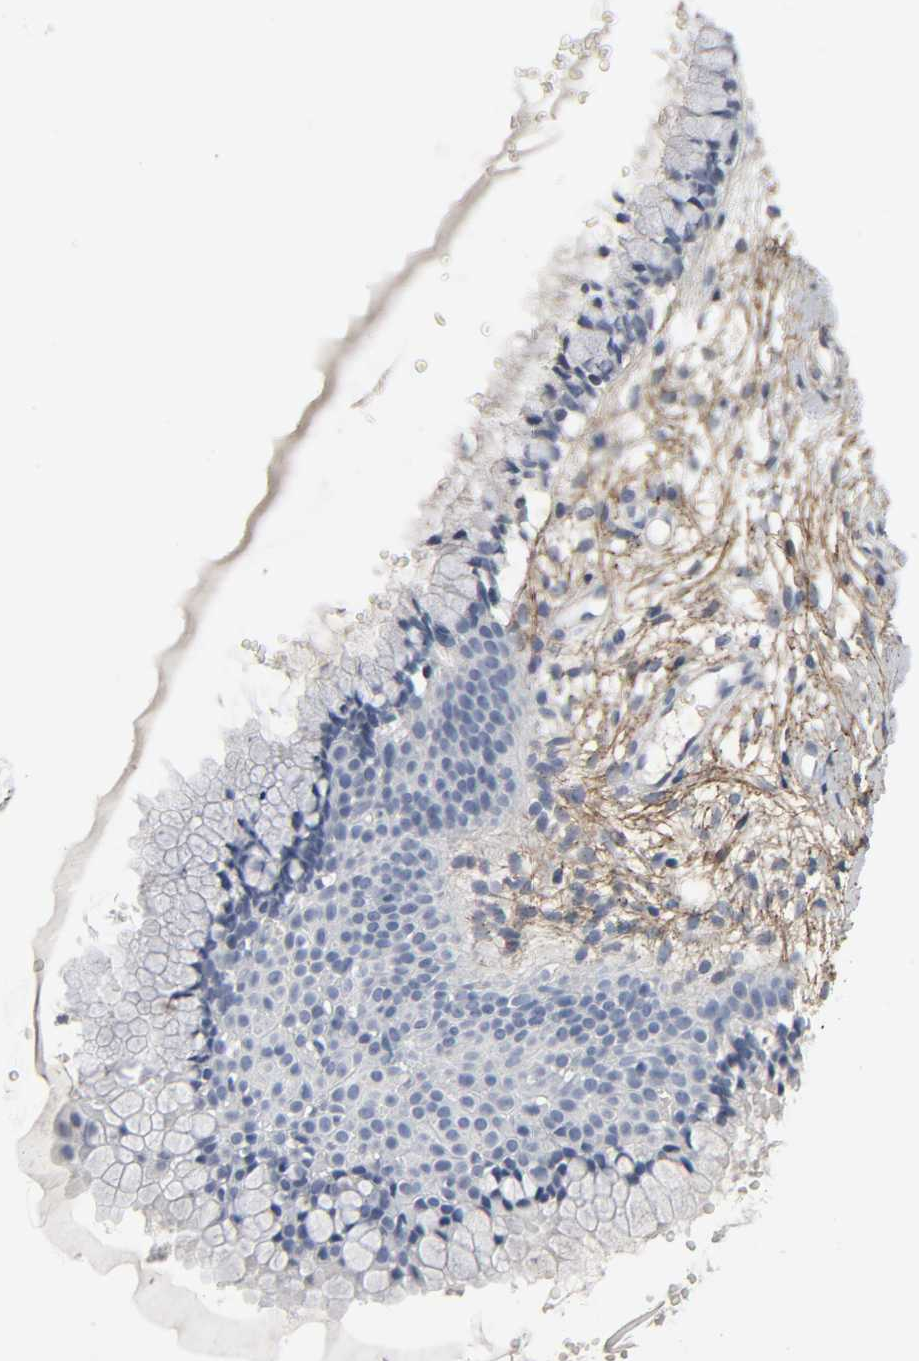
{"staining": {"intensity": "negative", "quantity": "none", "location": "none"}, "tissue": "cervix", "cell_type": "Glandular cells", "image_type": "normal", "snomed": [{"axis": "morphology", "description": "Normal tissue, NOS"}, {"axis": "topography", "description": "Cervix"}], "caption": "Glandular cells show no significant positivity in normal cervix. (DAB immunohistochemistry (IHC), high magnification).", "gene": "FBLN5", "patient": {"sex": "female", "age": 46}}